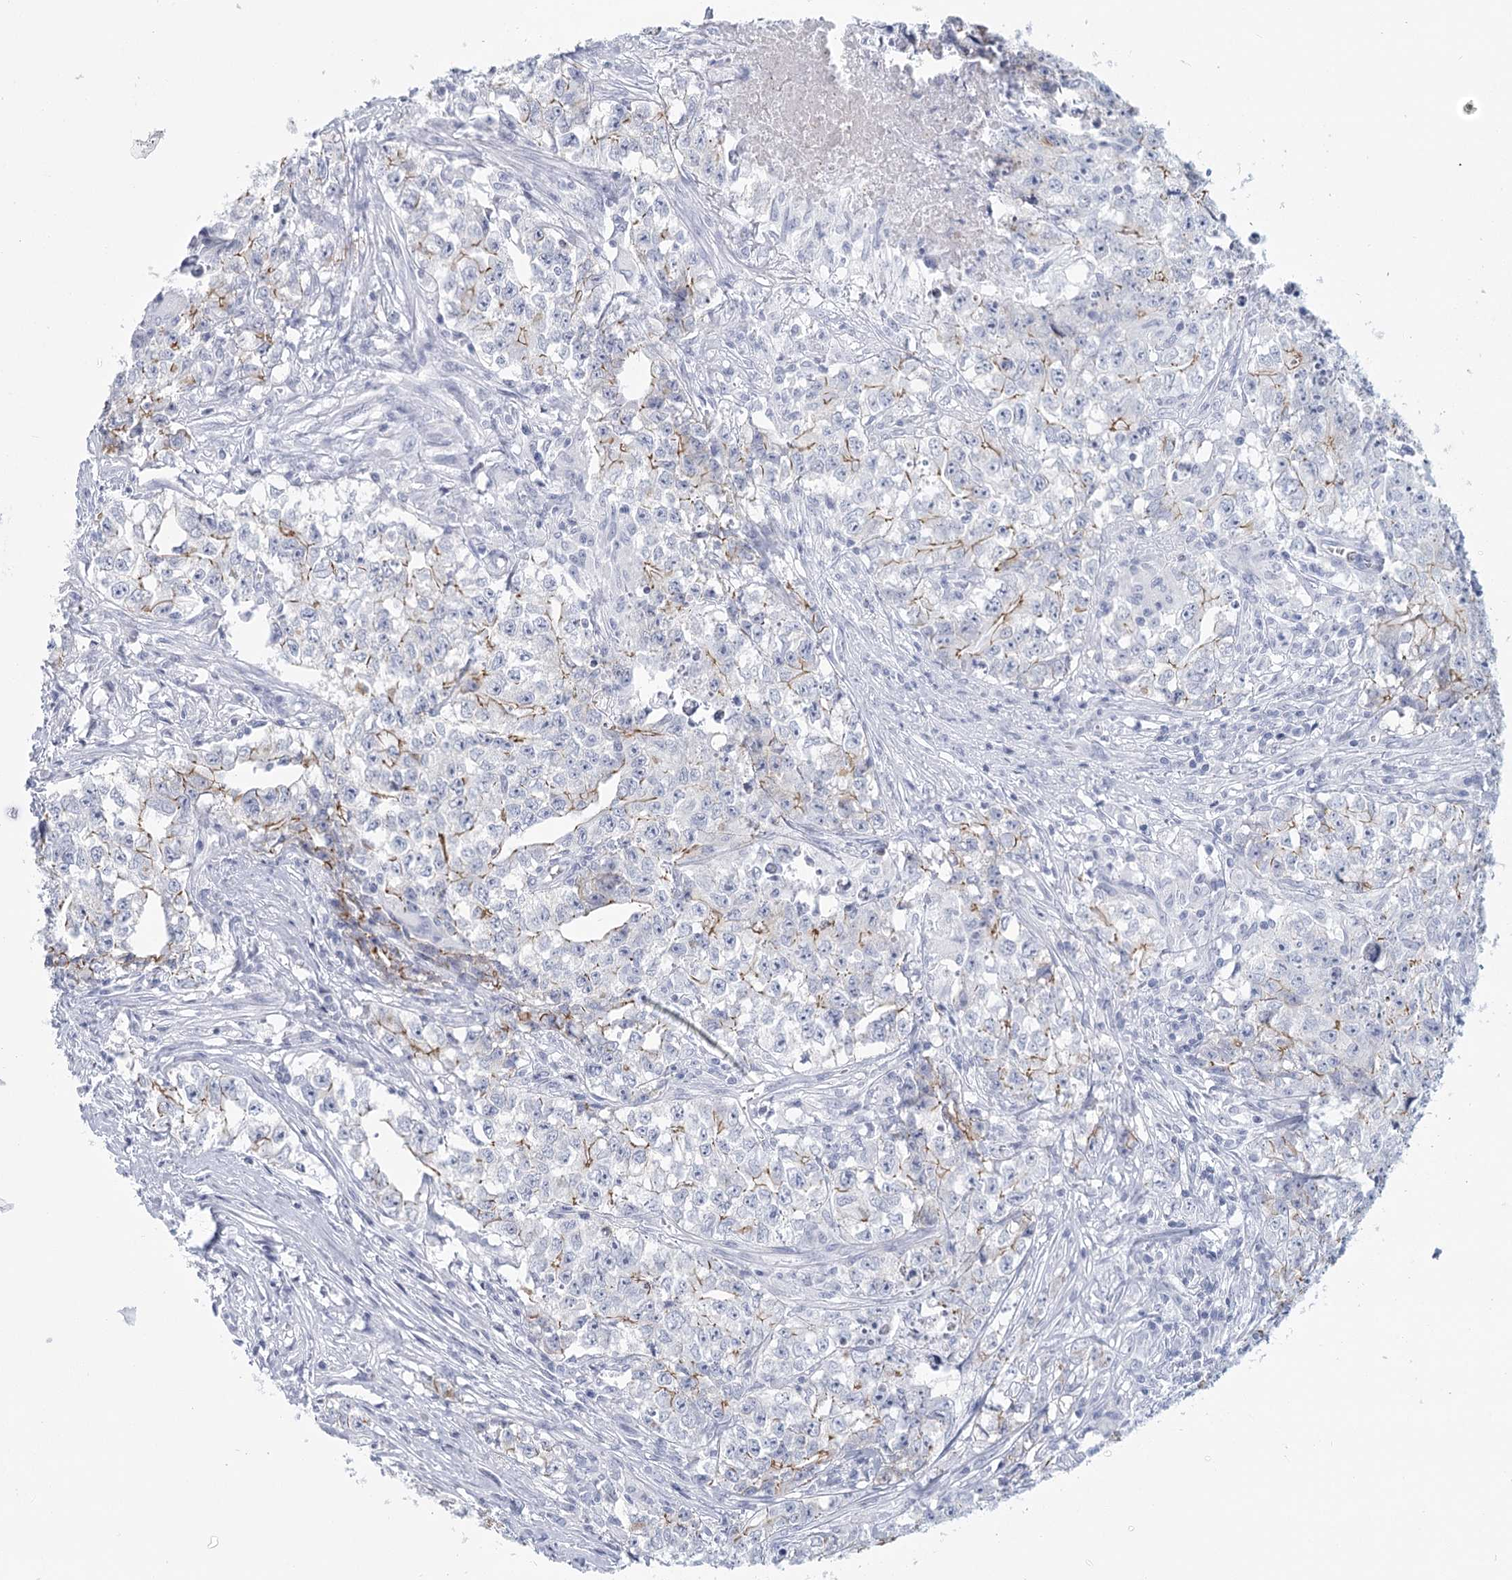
{"staining": {"intensity": "moderate", "quantity": "<25%", "location": "cytoplasmic/membranous"}, "tissue": "testis cancer", "cell_type": "Tumor cells", "image_type": "cancer", "snomed": [{"axis": "morphology", "description": "Seminoma, NOS"}, {"axis": "morphology", "description": "Carcinoma, Embryonal, NOS"}, {"axis": "topography", "description": "Testis"}], "caption": "Brown immunohistochemical staining in testis embryonal carcinoma reveals moderate cytoplasmic/membranous staining in about <25% of tumor cells.", "gene": "WNT8B", "patient": {"sex": "male", "age": 43}}